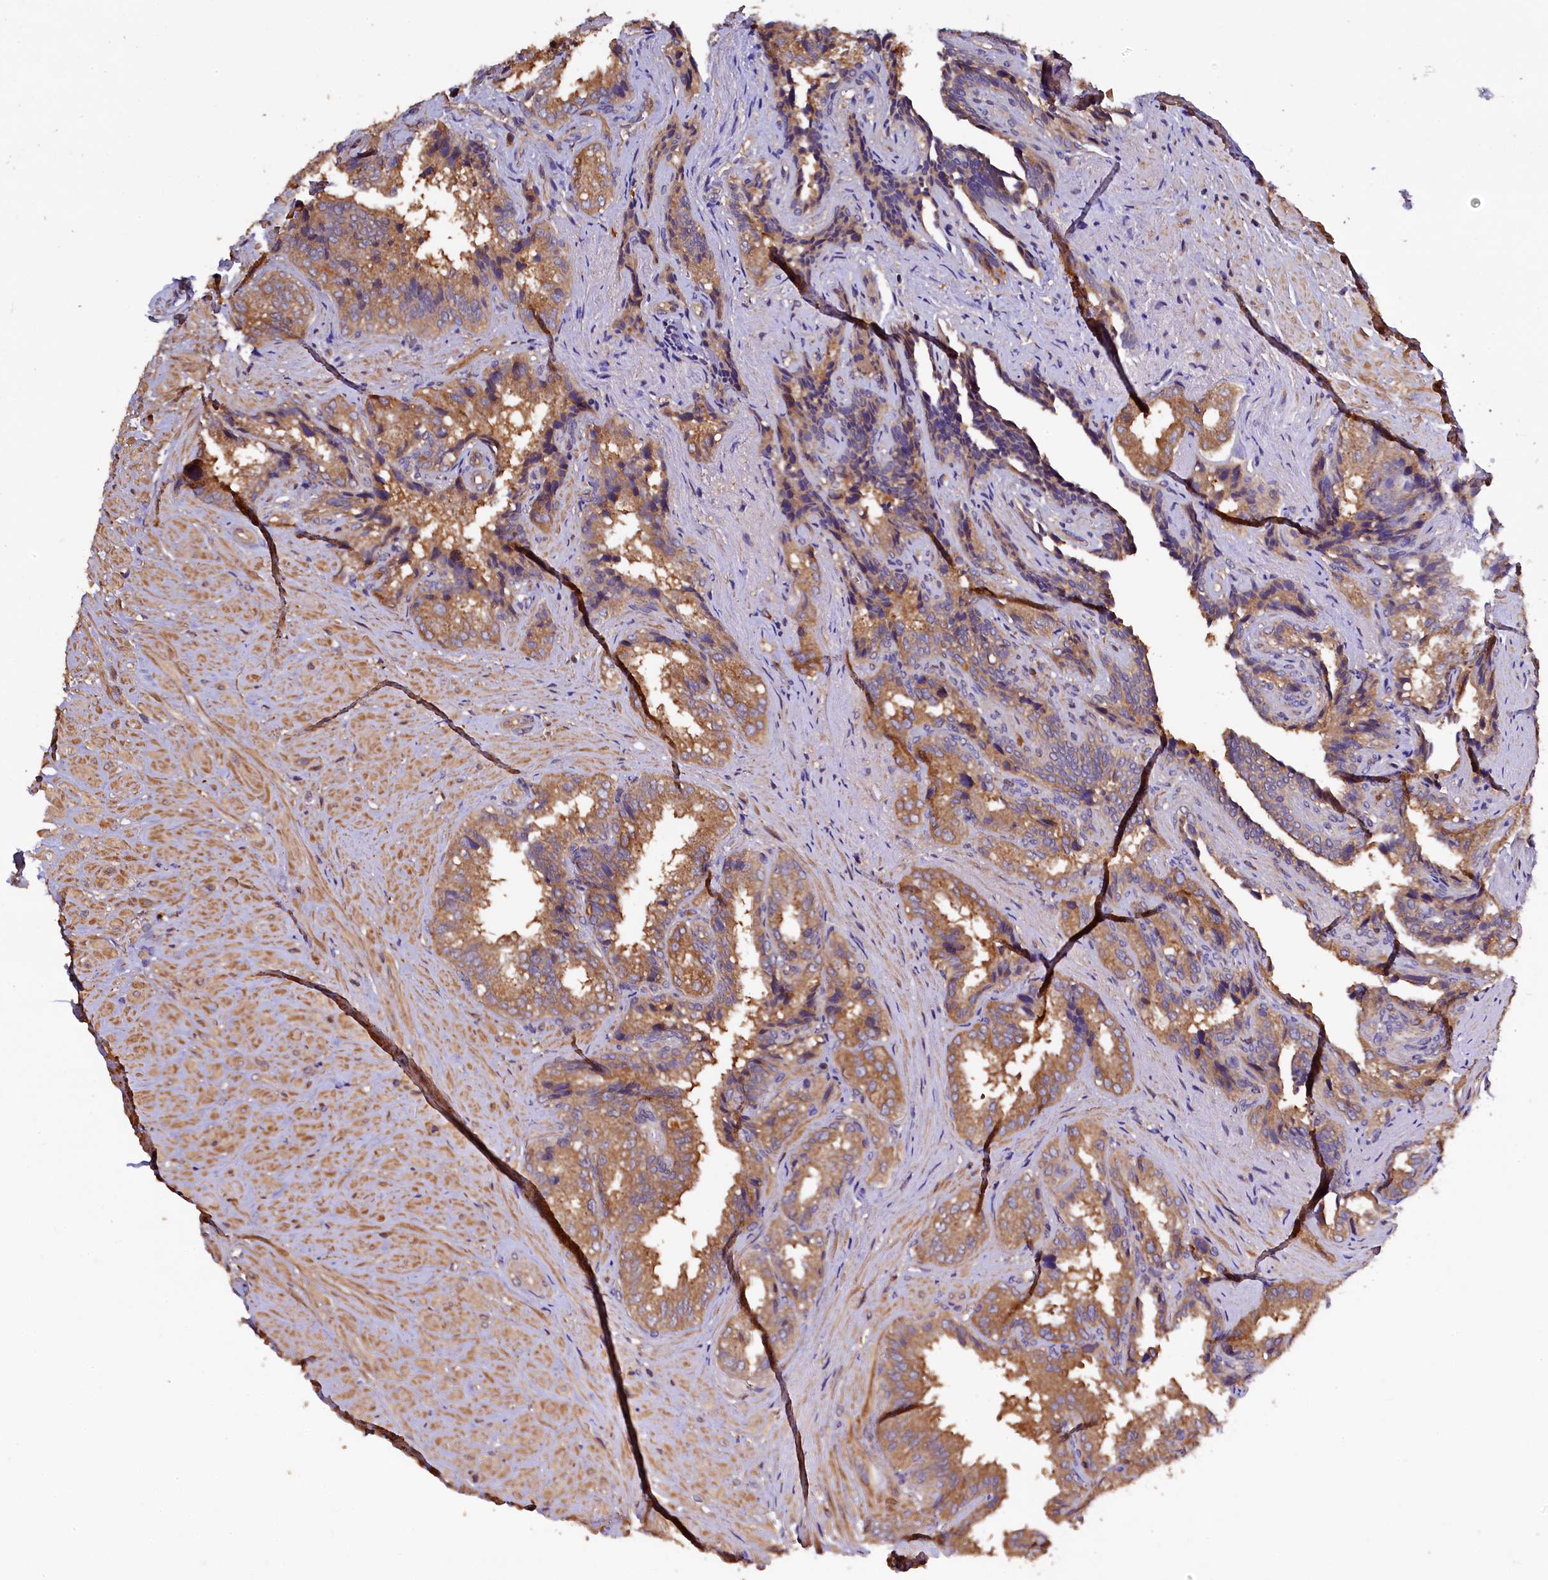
{"staining": {"intensity": "moderate", "quantity": ">75%", "location": "cytoplasmic/membranous"}, "tissue": "seminal vesicle", "cell_type": "Glandular cells", "image_type": "normal", "snomed": [{"axis": "morphology", "description": "Normal tissue, NOS"}, {"axis": "topography", "description": "Seminal veicle"}, {"axis": "topography", "description": "Peripheral nerve tissue"}], "caption": "Immunohistochemical staining of normal seminal vesicle shows moderate cytoplasmic/membranous protein expression in about >75% of glandular cells.", "gene": "KLC2", "patient": {"sex": "male", "age": 63}}